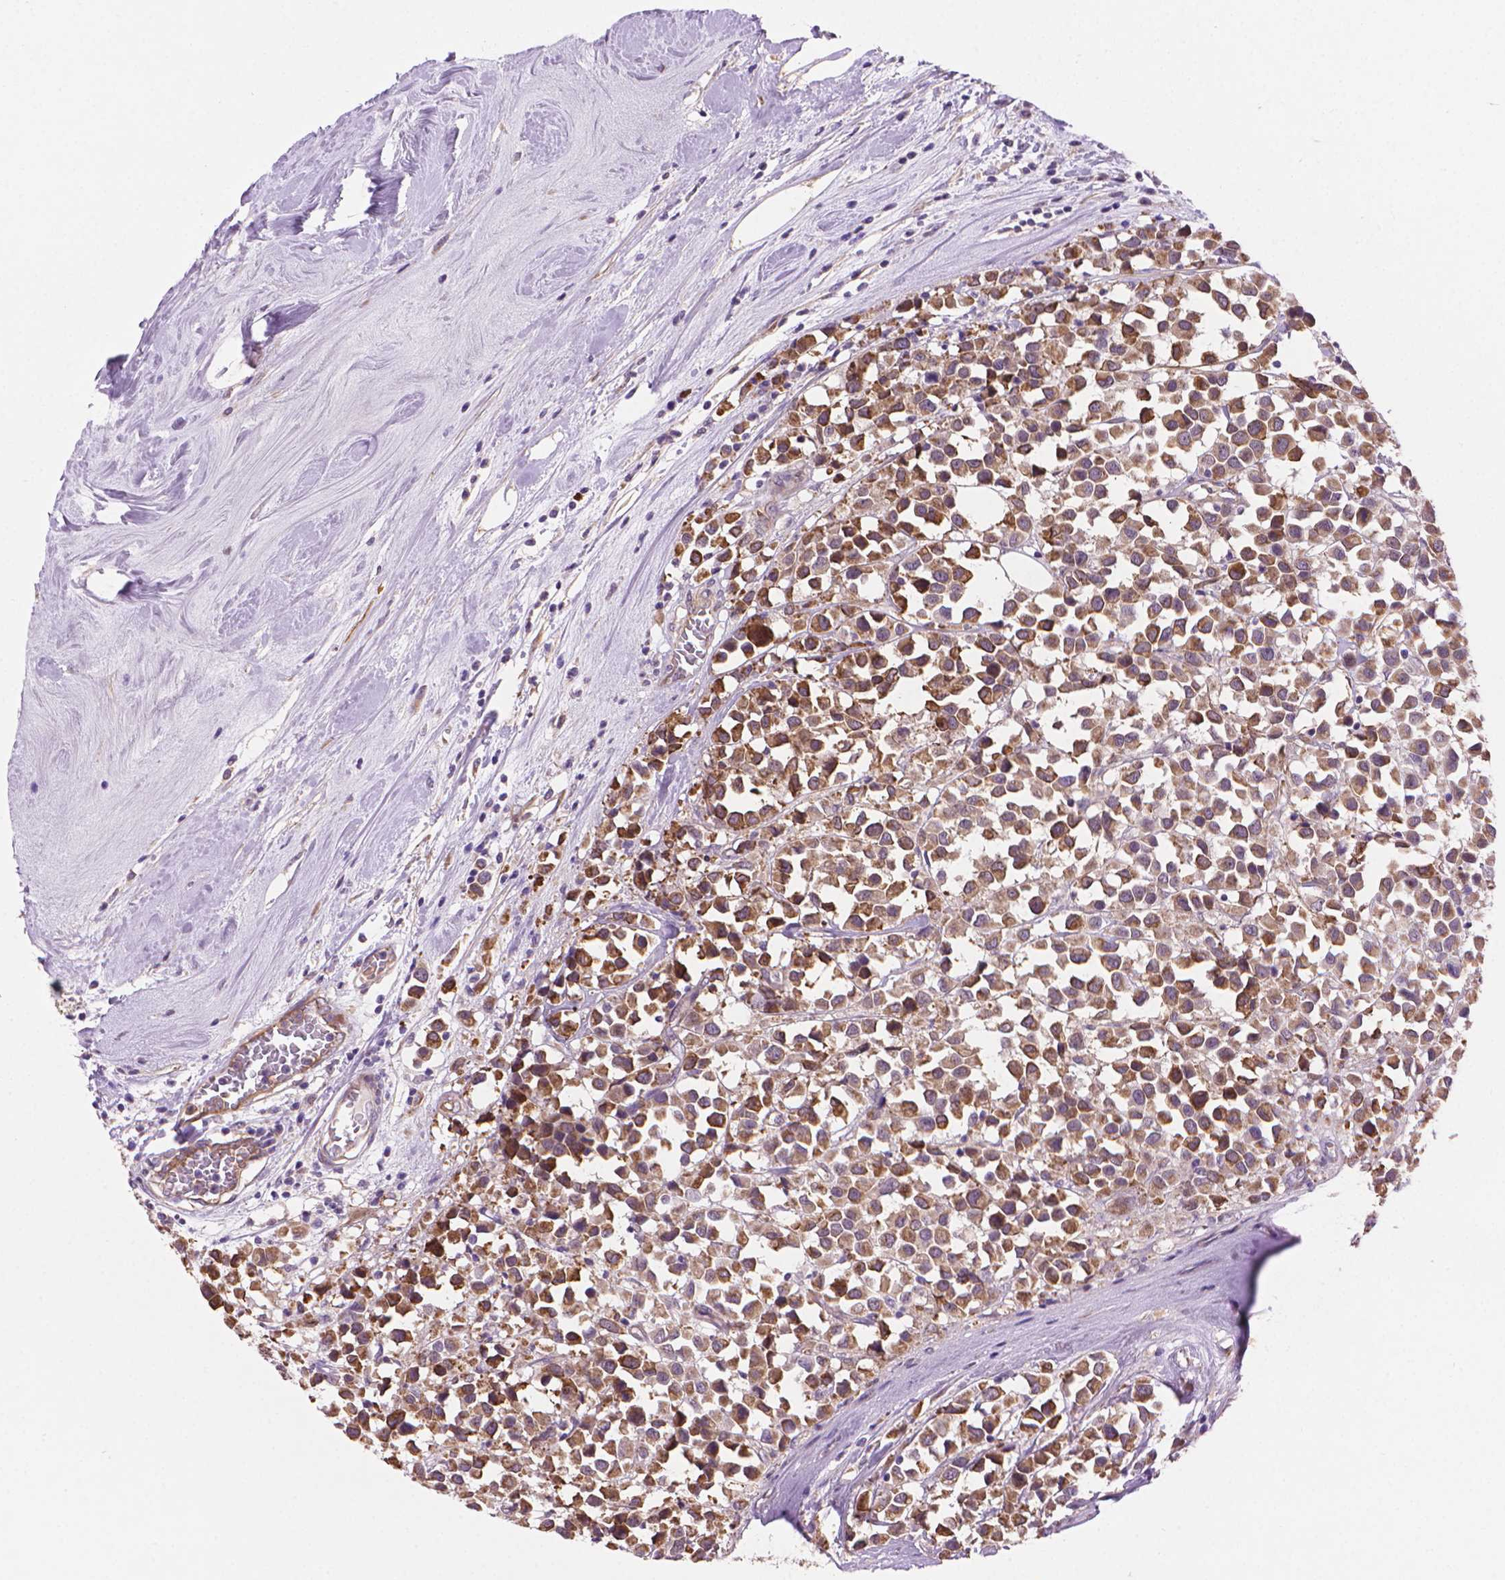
{"staining": {"intensity": "moderate", "quantity": ">75%", "location": "cytoplasmic/membranous"}, "tissue": "breast cancer", "cell_type": "Tumor cells", "image_type": "cancer", "snomed": [{"axis": "morphology", "description": "Duct carcinoma"}, {"axis": "topography", "description": "Breast"}], "caption": "IHC of breast cancer reveals medium levels of moderate cytoplasmic/membranous staining in about >75% of tumor cells.", "gene": "AMMECR1", "patient": {"sex": "female", "age": 61}}